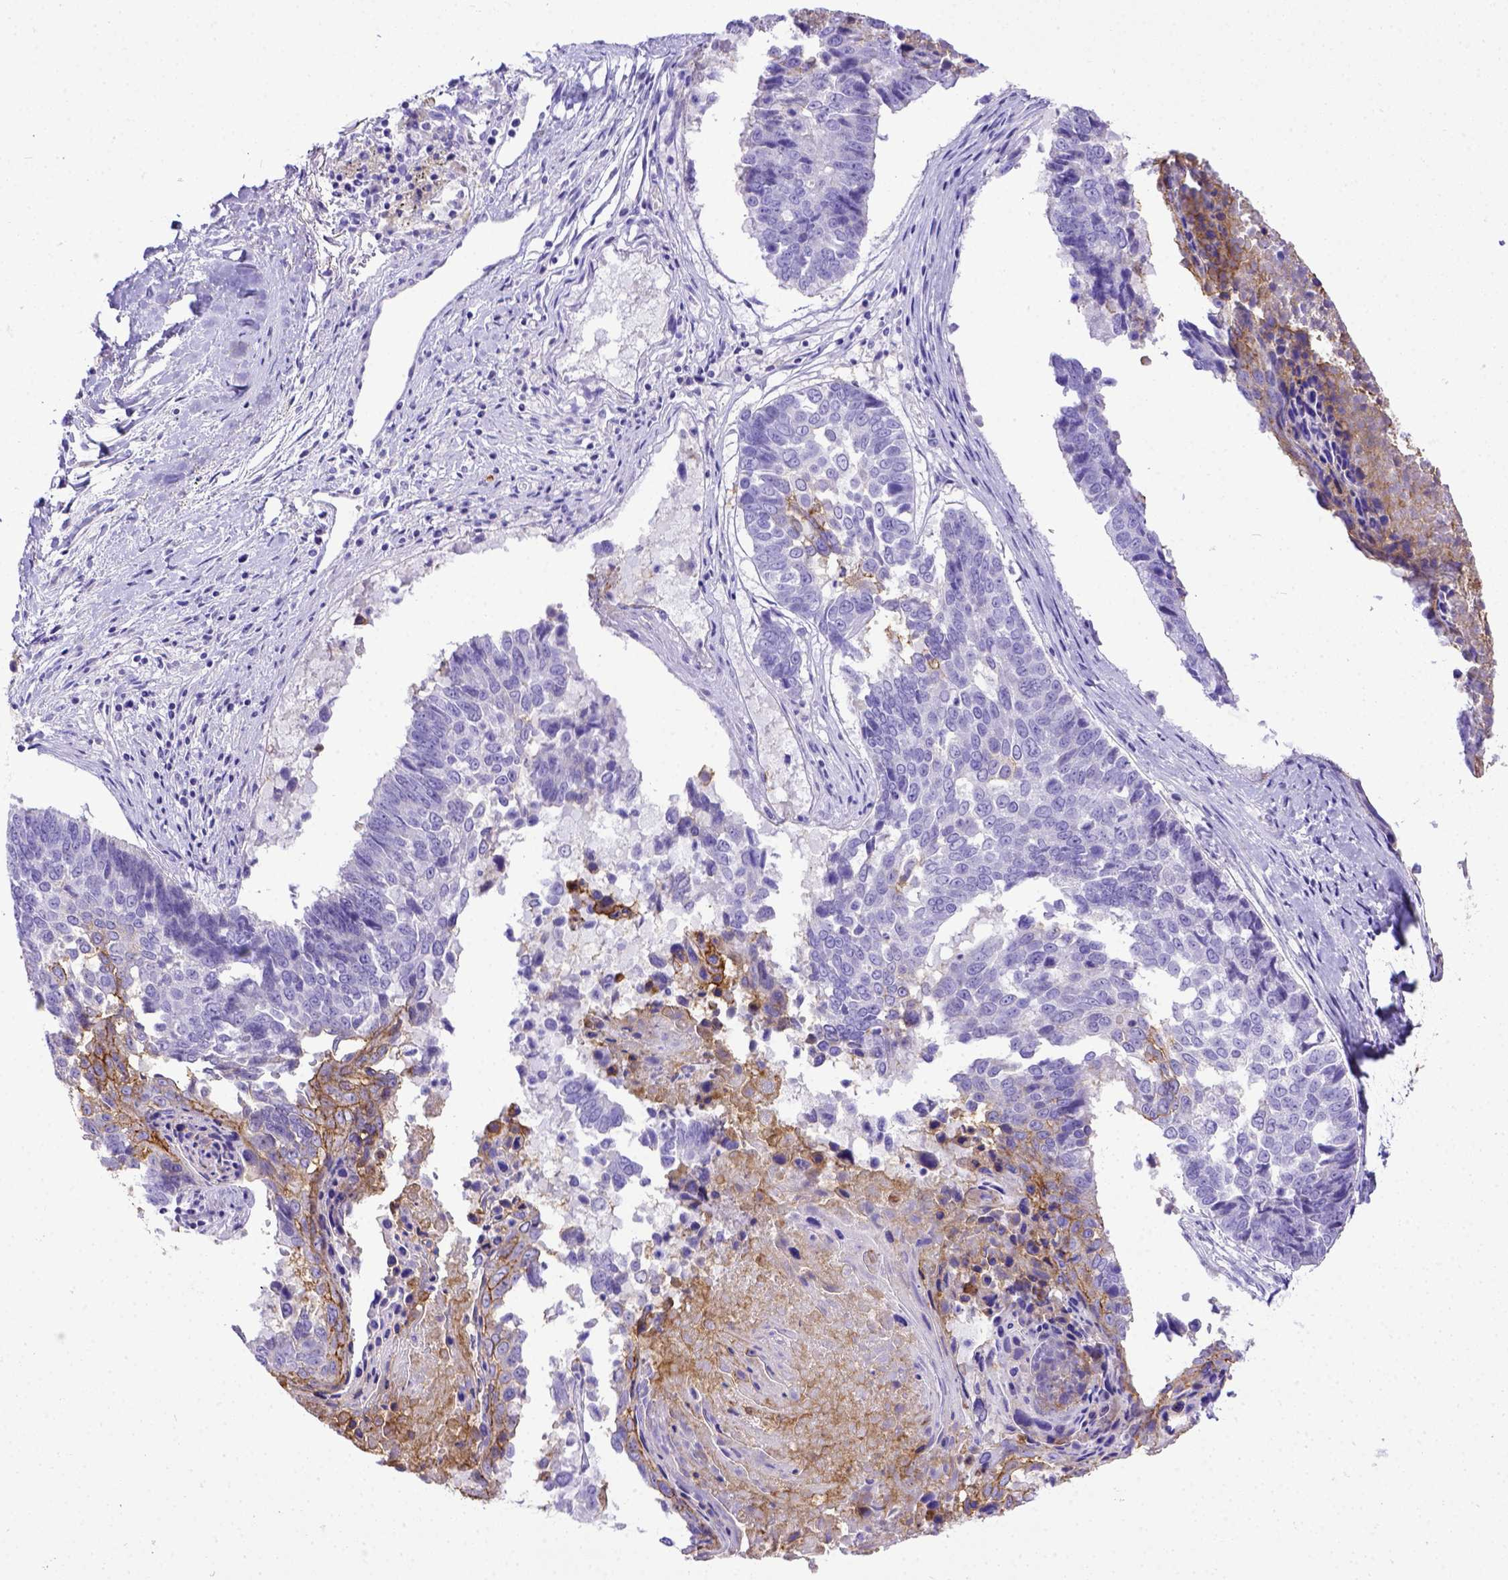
{"staining": {"intensity": "moderate", "quantity": "<25%", "location": "cytoplasmic/membranous"}, "tissue": "lung cancer", "cell_type": "Tumor cells", "image_type": "cancer", "snomed": [{"axis": "morphology", "description": "Squamous cell carcinoma, NOS"}, {"axis": "topography", "description": "Lung"}], "caption": "Approximately <25% of tumor cells in lung squamous cell carcinoma reveal moderate cytoplasmic/membranous protein expression as visualized by brown immunohistochemical staining.", "gene": "BTN1A1", "patient": {"sex": "male", "age": 73}}